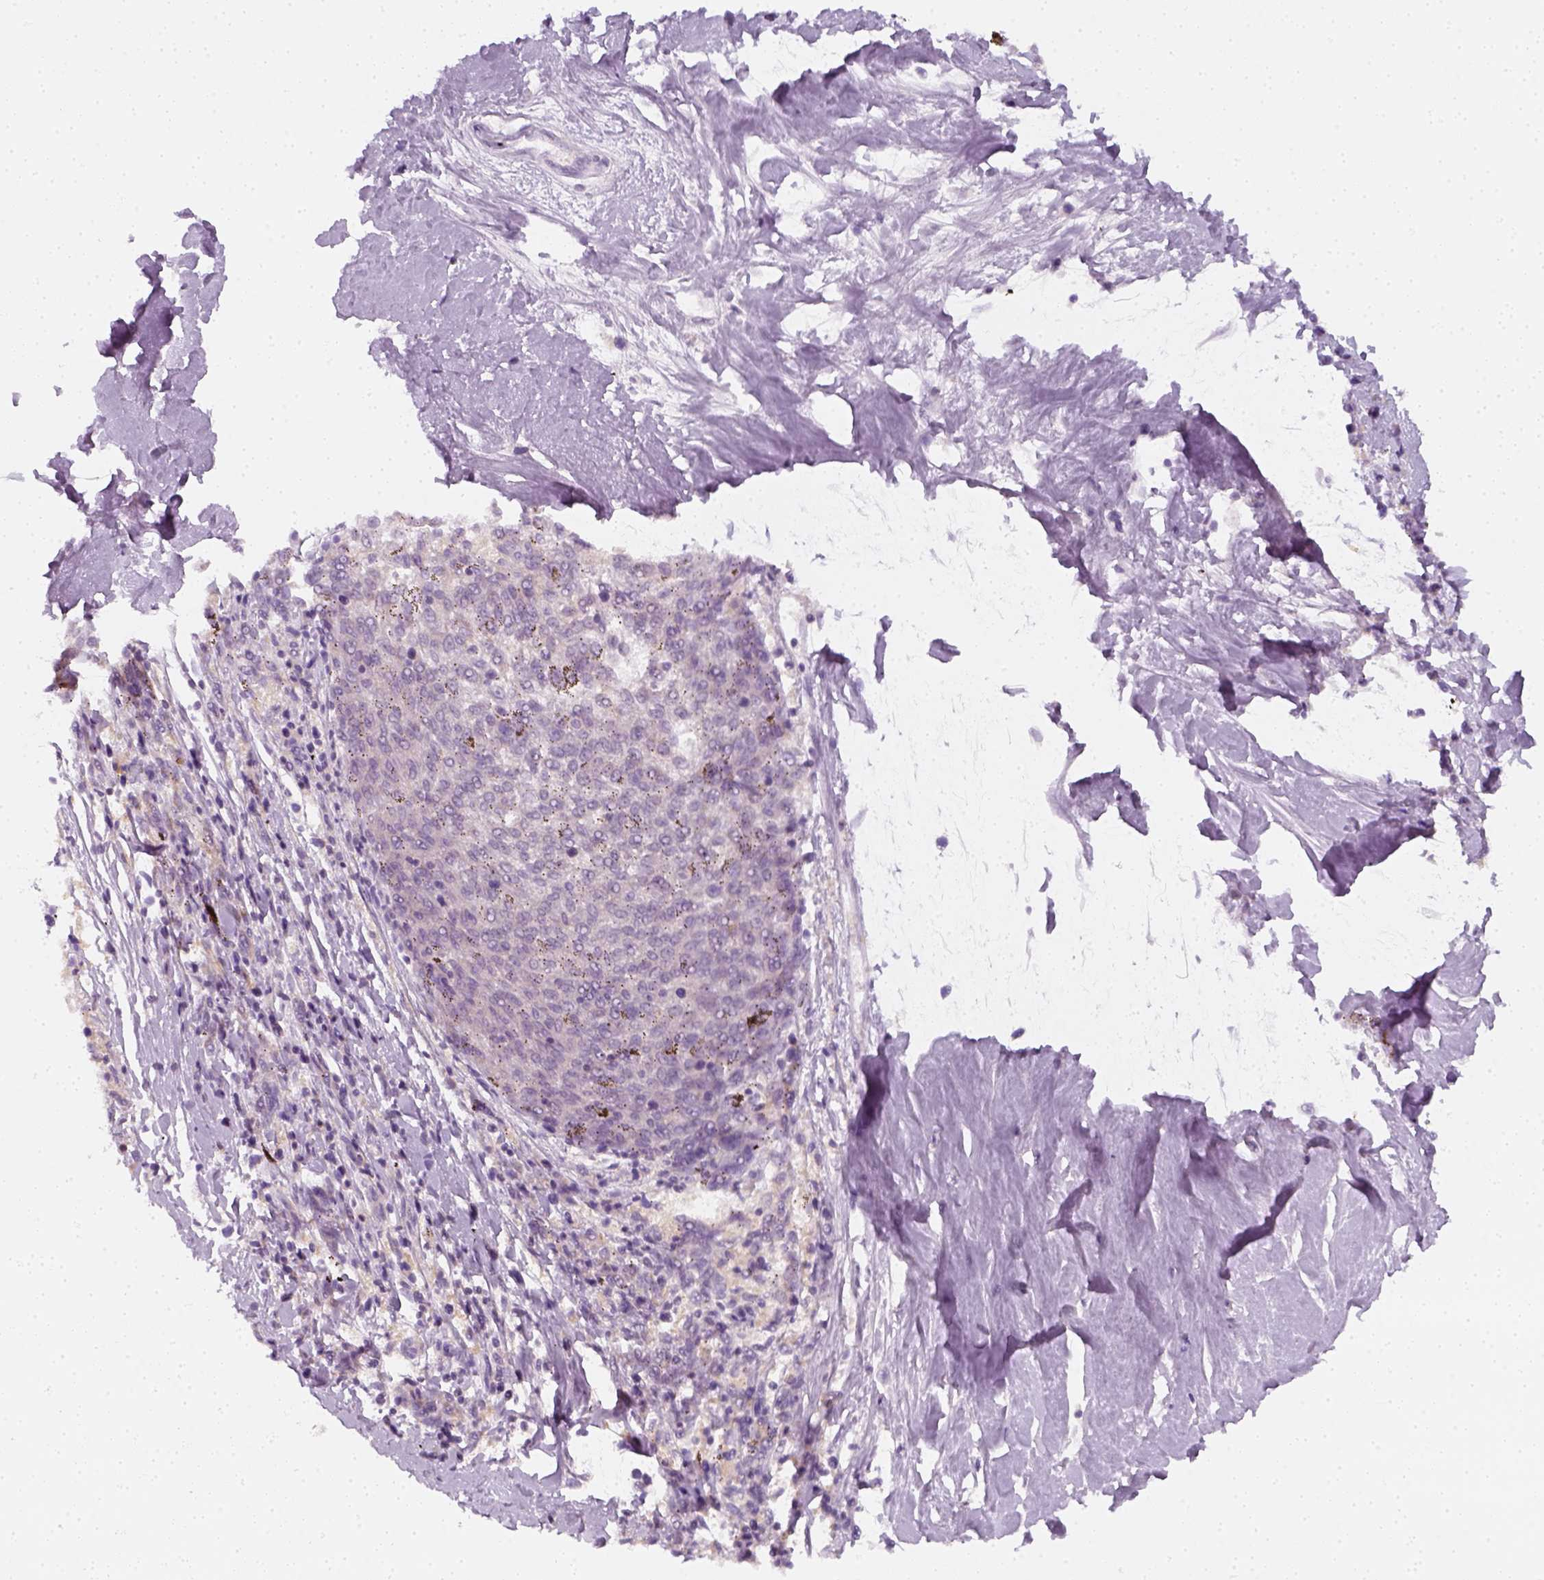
{"staining": {"intensity": "negative", "quantity": "none", "location": "none"}, "tissue": "melanoma", "cell_type": "Tumor cells", "image_type": "cancer", "snomed": [{"axis": "morphology", "description": "Malignant melanoma, NOS"}, {"axis": "topography", "description": "Skin"}], "caption": "DAB immunohistochemical staining of human malignant melanoma demonstrates no significant positivity in tumor cells.", "gene": "EPHB1", "patient": {"sex": "female", "age": 72}}